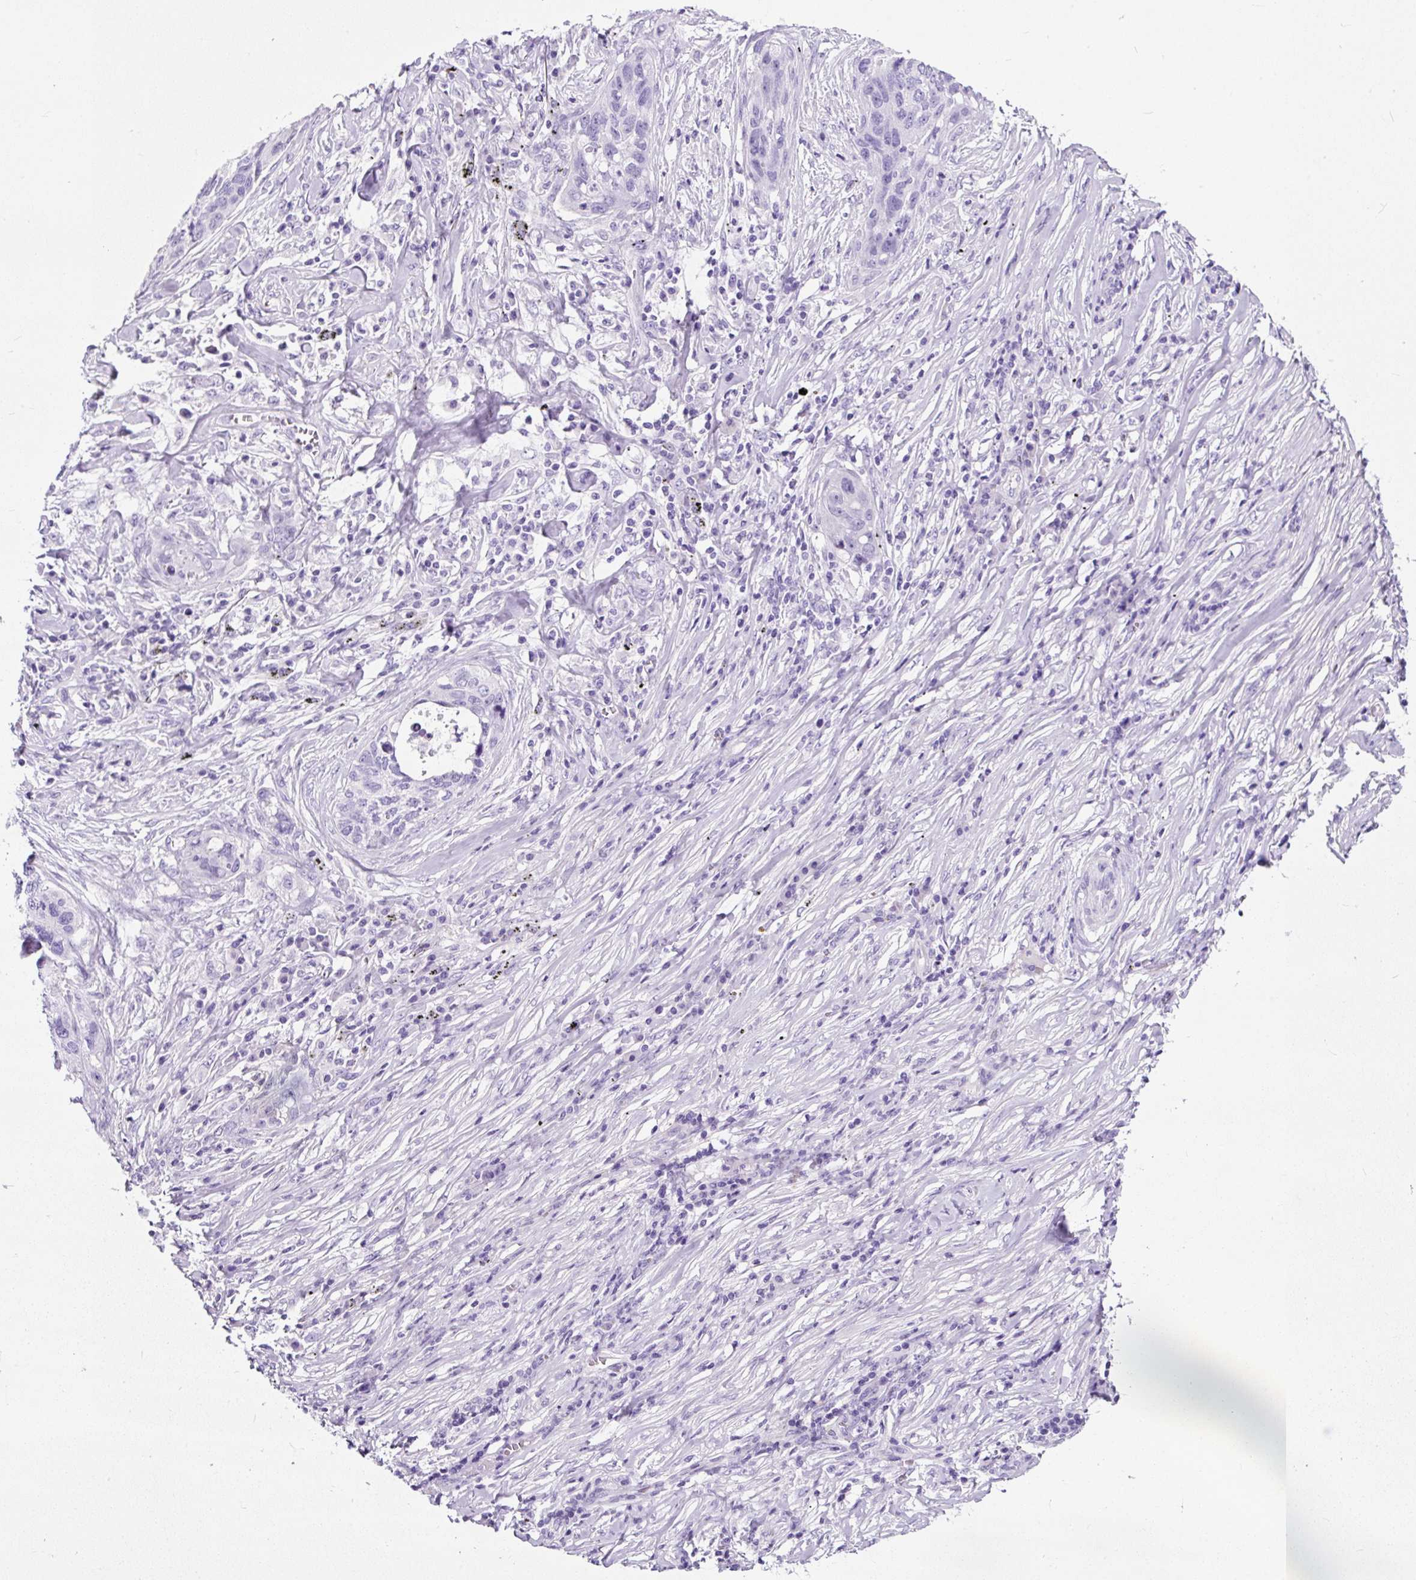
{"staining": {"intensity": "negative", "quantity": "none", "location": "none"}, "tissue": "lung cancer", "cell_type": "Tumor cells", "image_type": "cancer", "snomed": [{"axis": "morphology", "description": "Squamous cell carcinoma, NOS"}, {"axis": "topography", "description": "Lung"}], "caption": "This is an IHC photomicrograph of lung squamous cell carcinoma. There is no positivity in tumor cells.", "gene": "STOX2", "patient": {"sex": "female", "age": 63}}